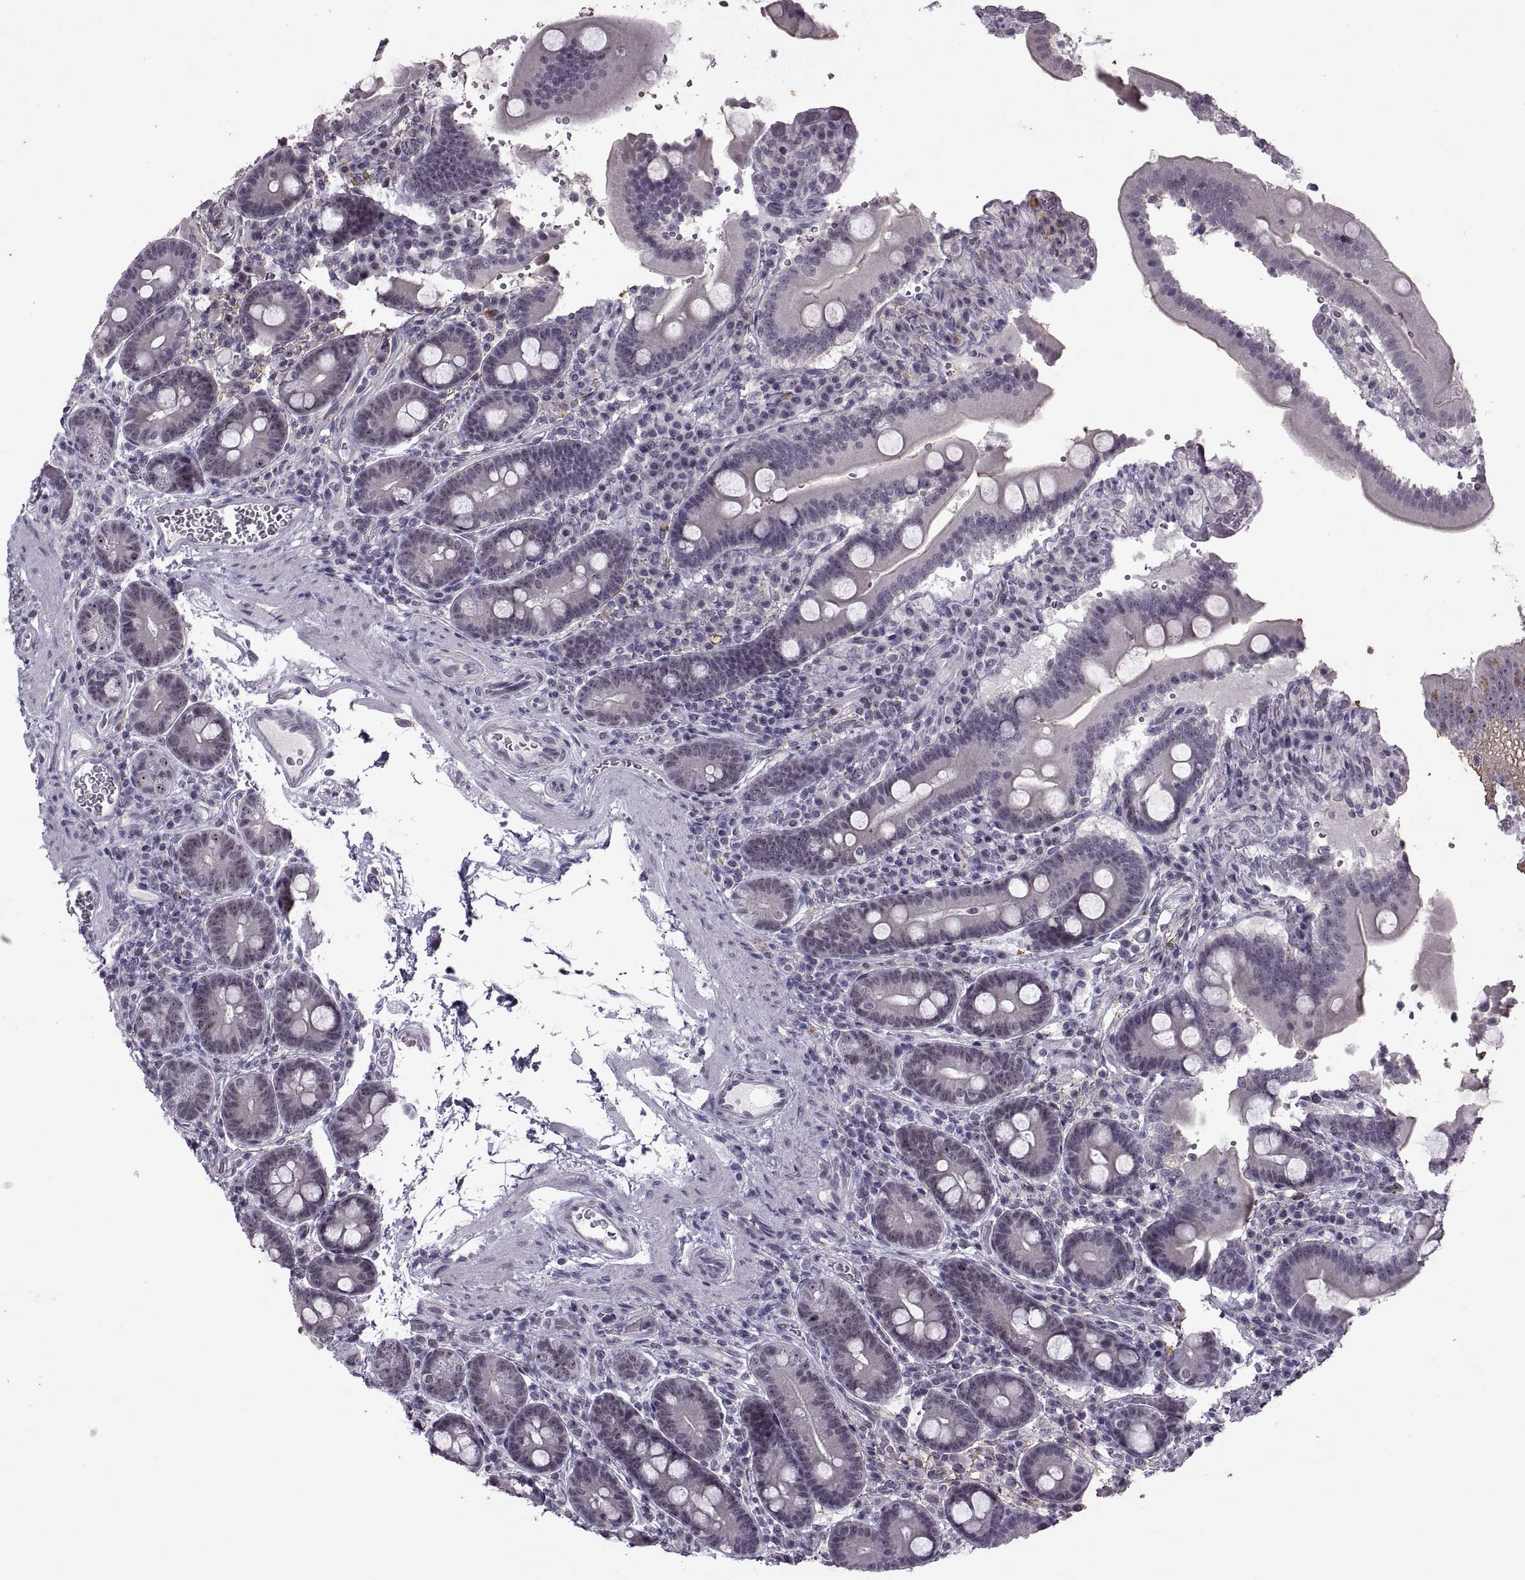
{"staining": {"intensity": "weak", "quantity": "<25%", "location": "nuclear"}, "tissue": "duodenum", "cell_type": "Glandular cells", "image_type": "normal", "snomed": [{"axis": "morphology", "description": "Normal tissue, NOS"}, {"axis": "topography", "description": "Duodenum"}], "caption": "Immunohistochemistry (IHC) of benign human duodenum displays no staining in glandular cells. (DAB (3,3'-diaminobenzidine) immunohistochemistry (IHC) with hematoxylin counter stain).", "gene": "SINHCAF", "patient": {"sex": "female", "age": 62}}